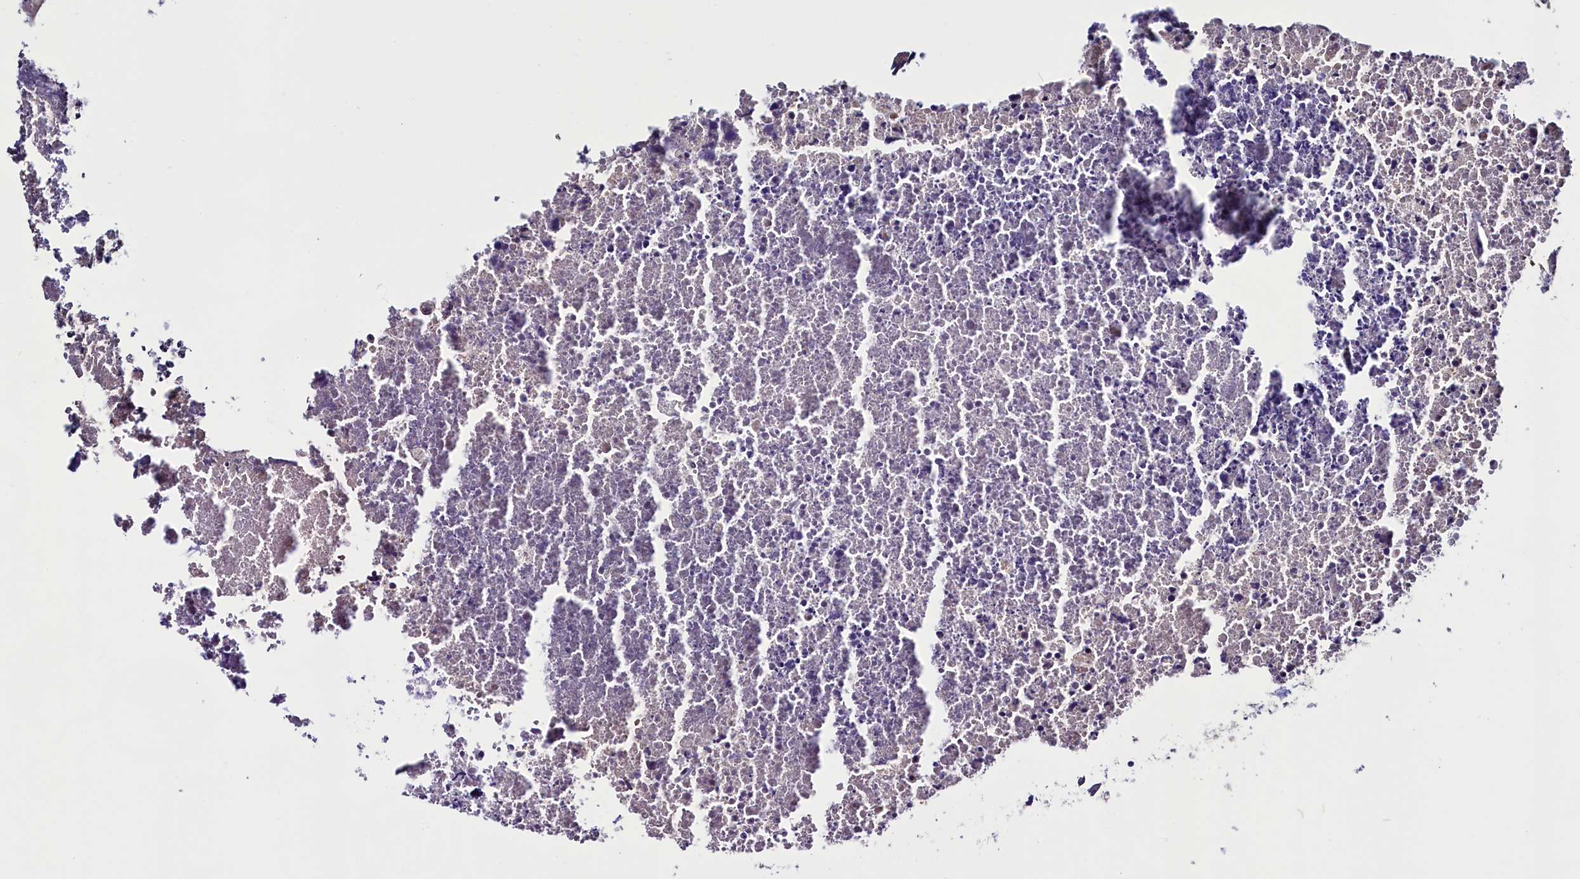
{"staining": {"intensity": "weak", "quantity": "<25%", "location": "cytoplasmic/membranous"}, "tissue": "colorectal cancer", "cell_type": "Tumor cells", "image_type": "cancer", "snomed": [{"axis": "morphology", "description": "Adenocarcinoma, NOS"}, {"axis": "topography", "description": "Colon"}], "caption": "Tumor cells show no significant positivity in colorectal cancer (adenocarcinoma).", "gene": "C9orf40", "patient": {"sex": "female", "age": 57}}